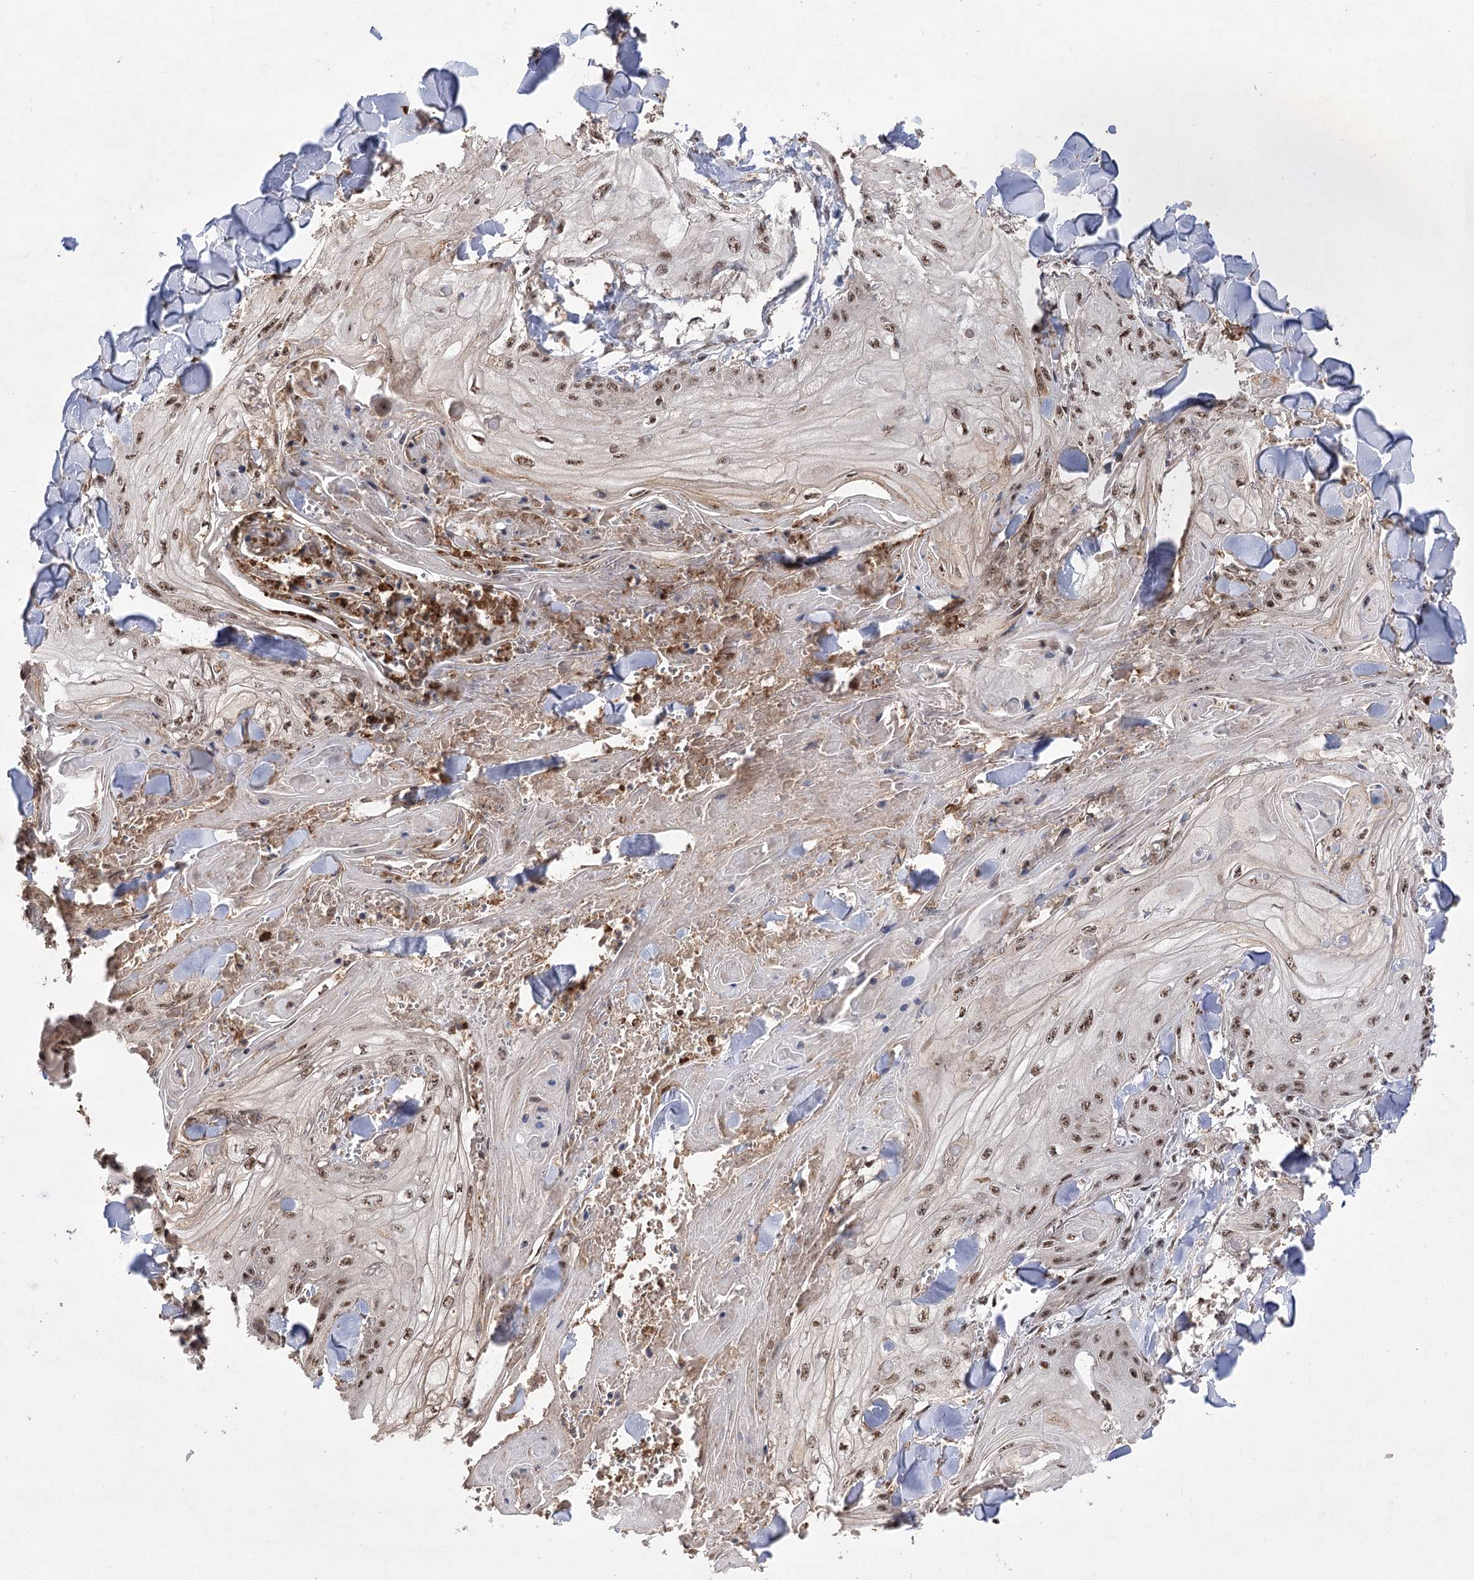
{"staining": {"intensity": "weak", "quantity": ">75%", "location": "nuclear"}, "tissue": "skin cancer", "cell_type": "Tumor cells", "image_type": "cancer", "snomed": [{"axis": "morphology", "description": "Squamous cell carcinoma, NOS"}, {"axis": "topography", "description": "Skin"}], "caption": "Skin cancer stained for a protein exhibits weak nuclear positivity in tumor cells.", "gene": "PYROXD1", "patient": {"sex": "male", "age": 74}}